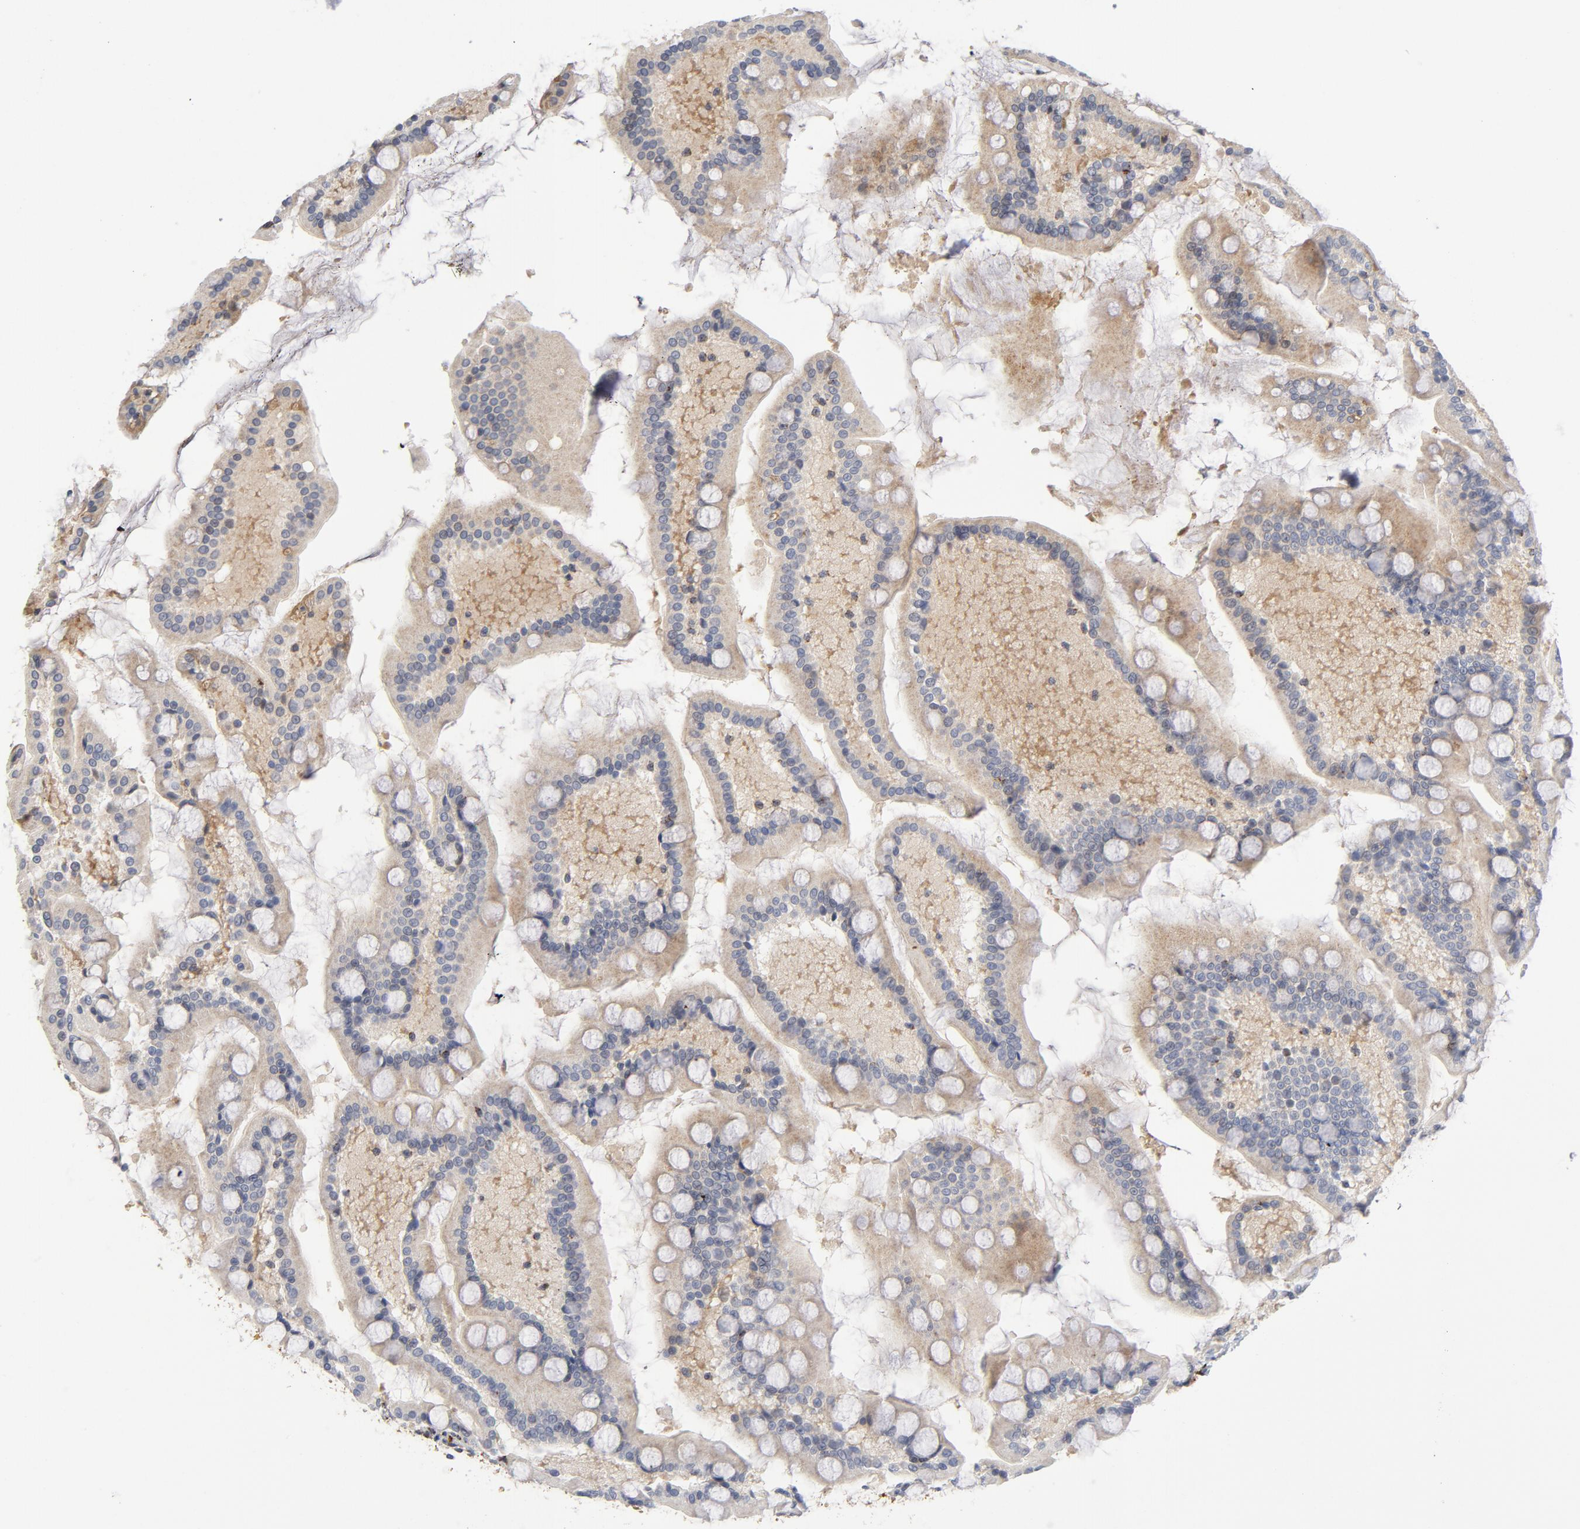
{"staining": {"intensity": "weak", "quantity": ">75%", "location": "cytoplasmic/membranous"}, "tissue": "small intestine", "cell_type": "Glandular cells", "image_type": "normal", "snomed": [{"axis": "morphology", "description": "Normal tissue, NOS"}, {"axis": "topography", "description": "Small intestine"}], "caption": "Brown immunohistochemical staining in benign small intestine demonstrates weak cytoplasmic/membranous positivity in about >75% of glandular cells.", "gene": "AKT2", "patient": {"sex": "male", "age": 41}}